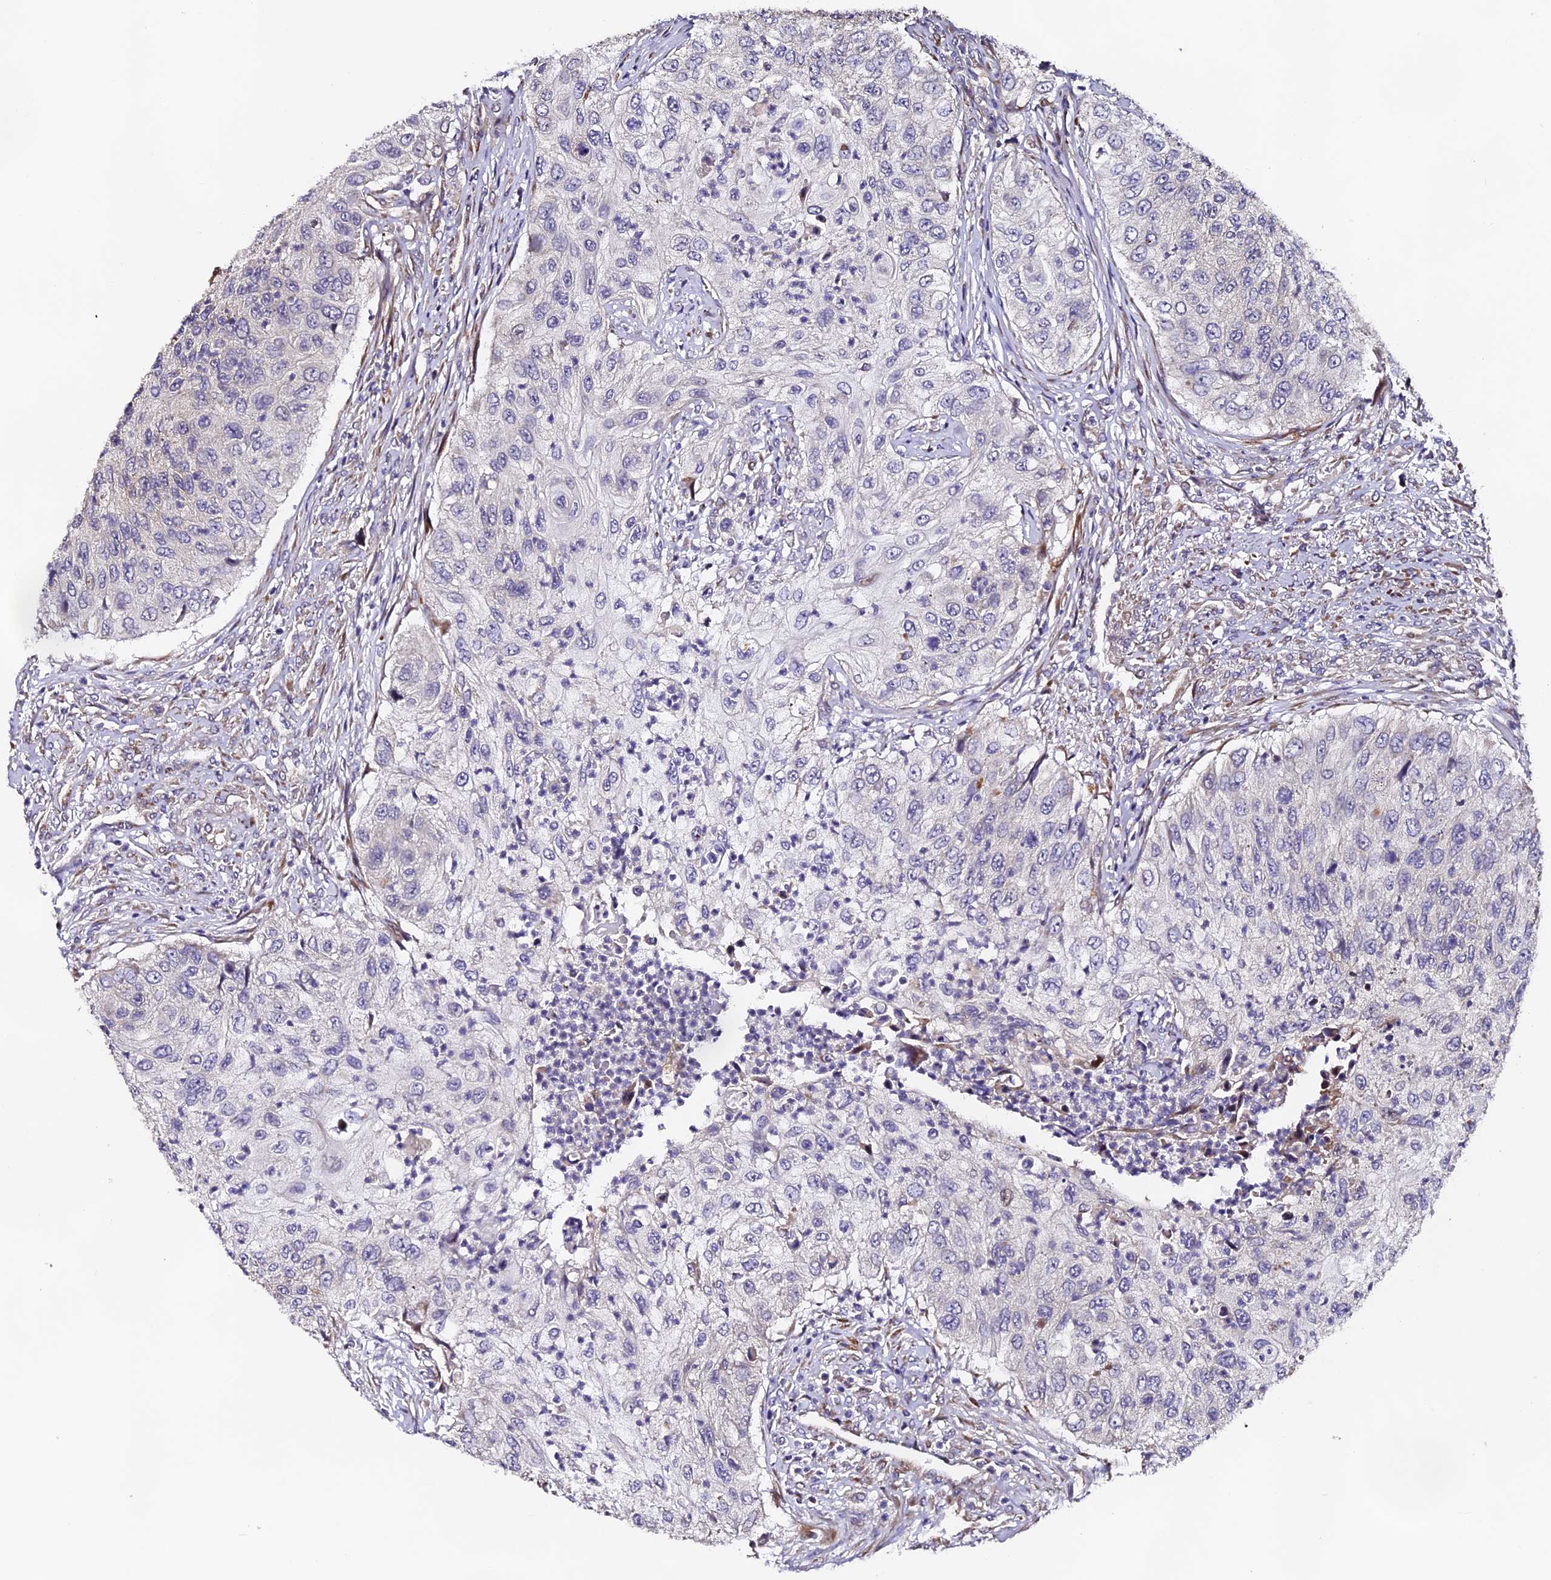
{"staining": {"intensity": "negative", "quantity": "none", "location": "none"}, "tissue": "urothelial cancer", "cell_type": "Tumor cells", "image_type": "cancer", "snomed": [{"axis": "morphology", "description": "Urothelial carcinoma, High grade"}, {"axis": "topography", "description": "Urinary bladder"}], "caption": "The image shows no significant positivity in tumor cells of urothelial cancer. (Brightfield microscopy of DAB IHC at high magnification).", "gene": "RAB28", "patient": {"sex": "female", "age": 60}}